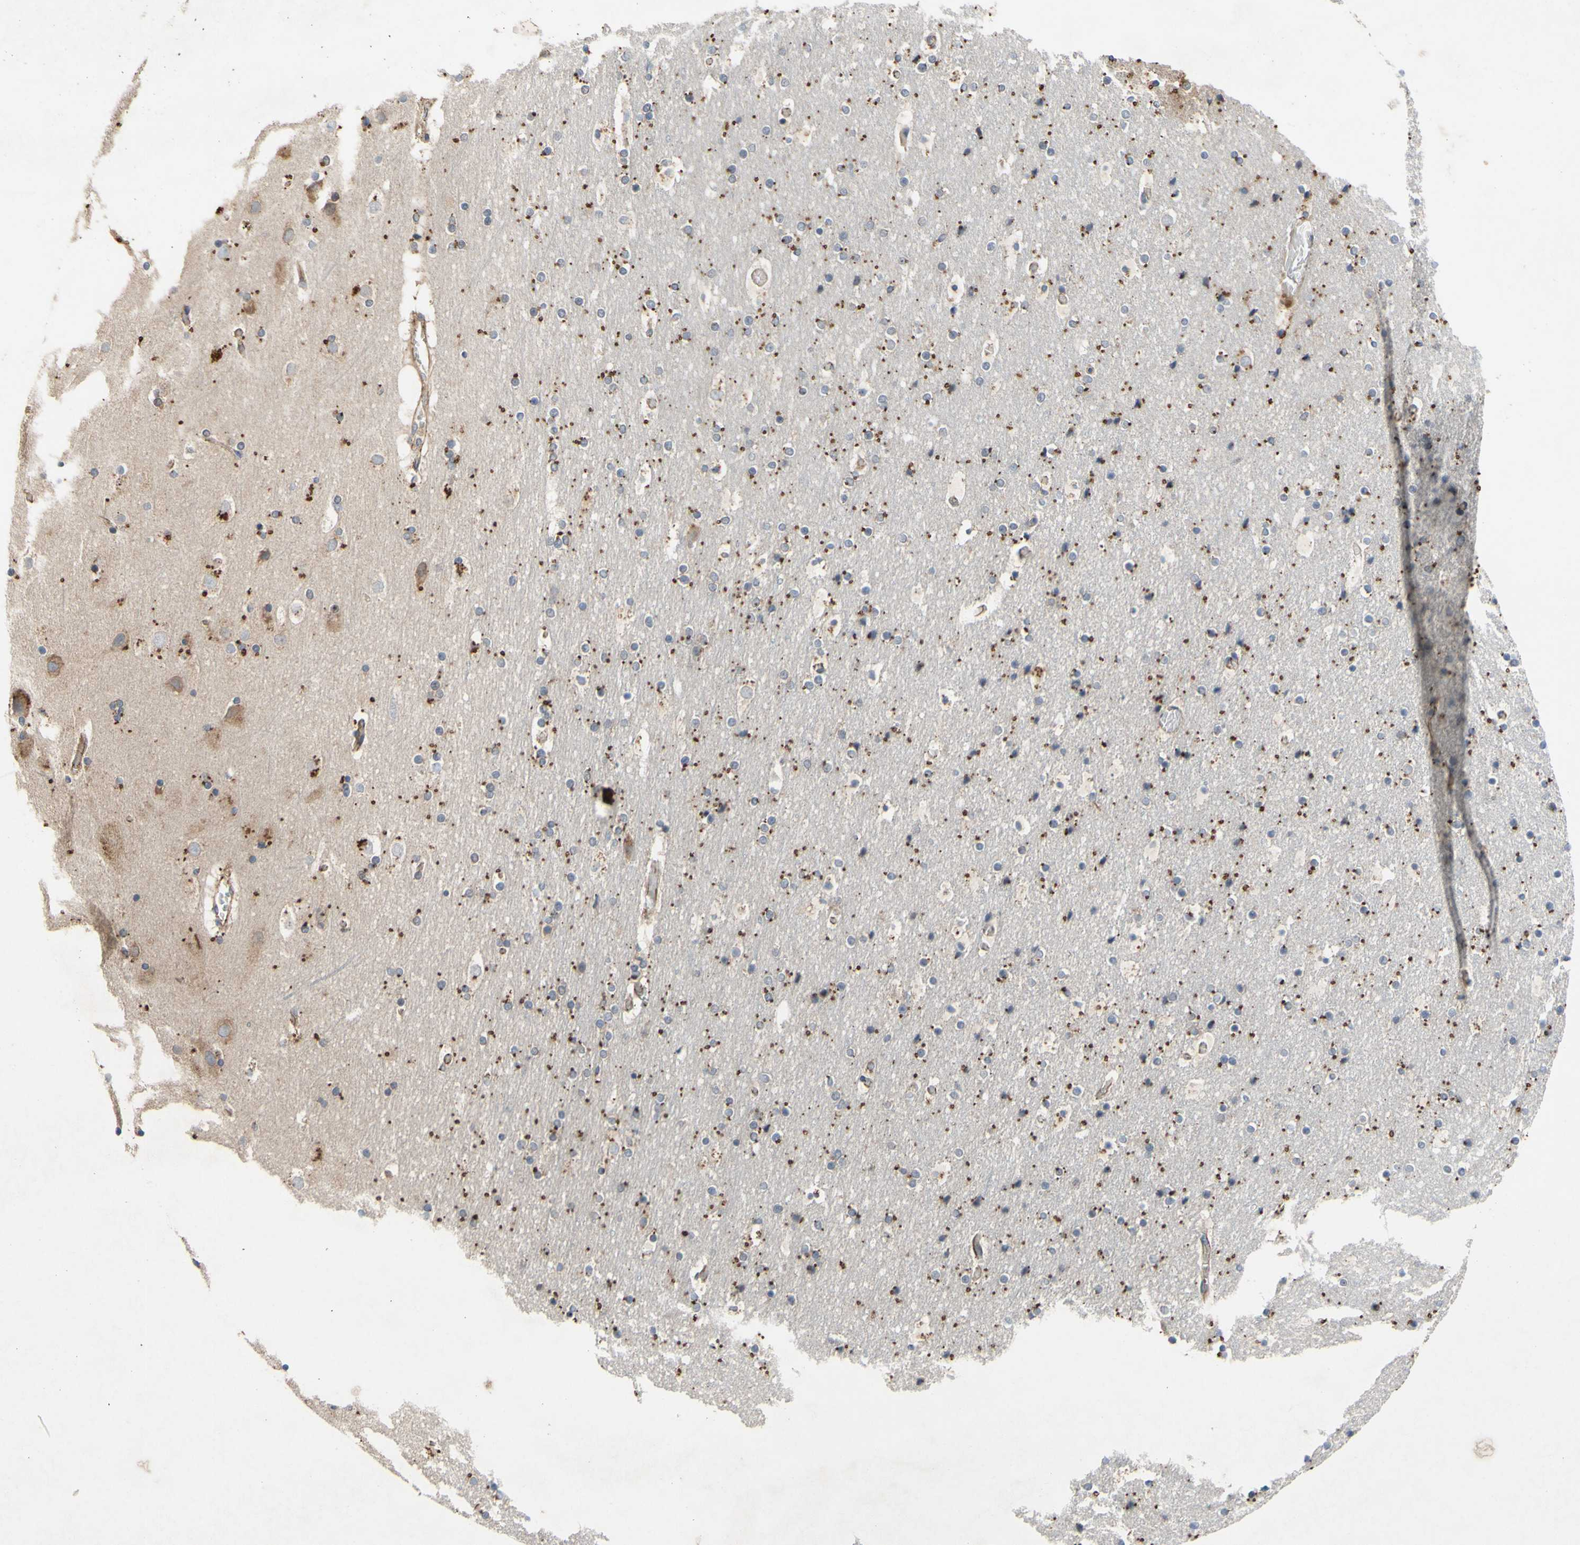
{"staining": {"intensity": "moderate", "quantity": ">75%", "location": "cytoplasmic/membranous"}, "tissue": "cerebral cortex", "cell_type": "Endothelial cells", "image_type": "normal", "snomed": [{"axis": "morphology", "description": "Normal tissue, NOS"}, {"axis": "topography", "description": "Cerebral cortex"}], "caption": "About >75% of endothelial cells in normal cerebral cortex exhibit moderate cytoplasmic/membranous protein positivity as visualized by brown immunohistochemical staining.", "gene": "PDGFB", "patient": {"sex": "male", "age": 57}}